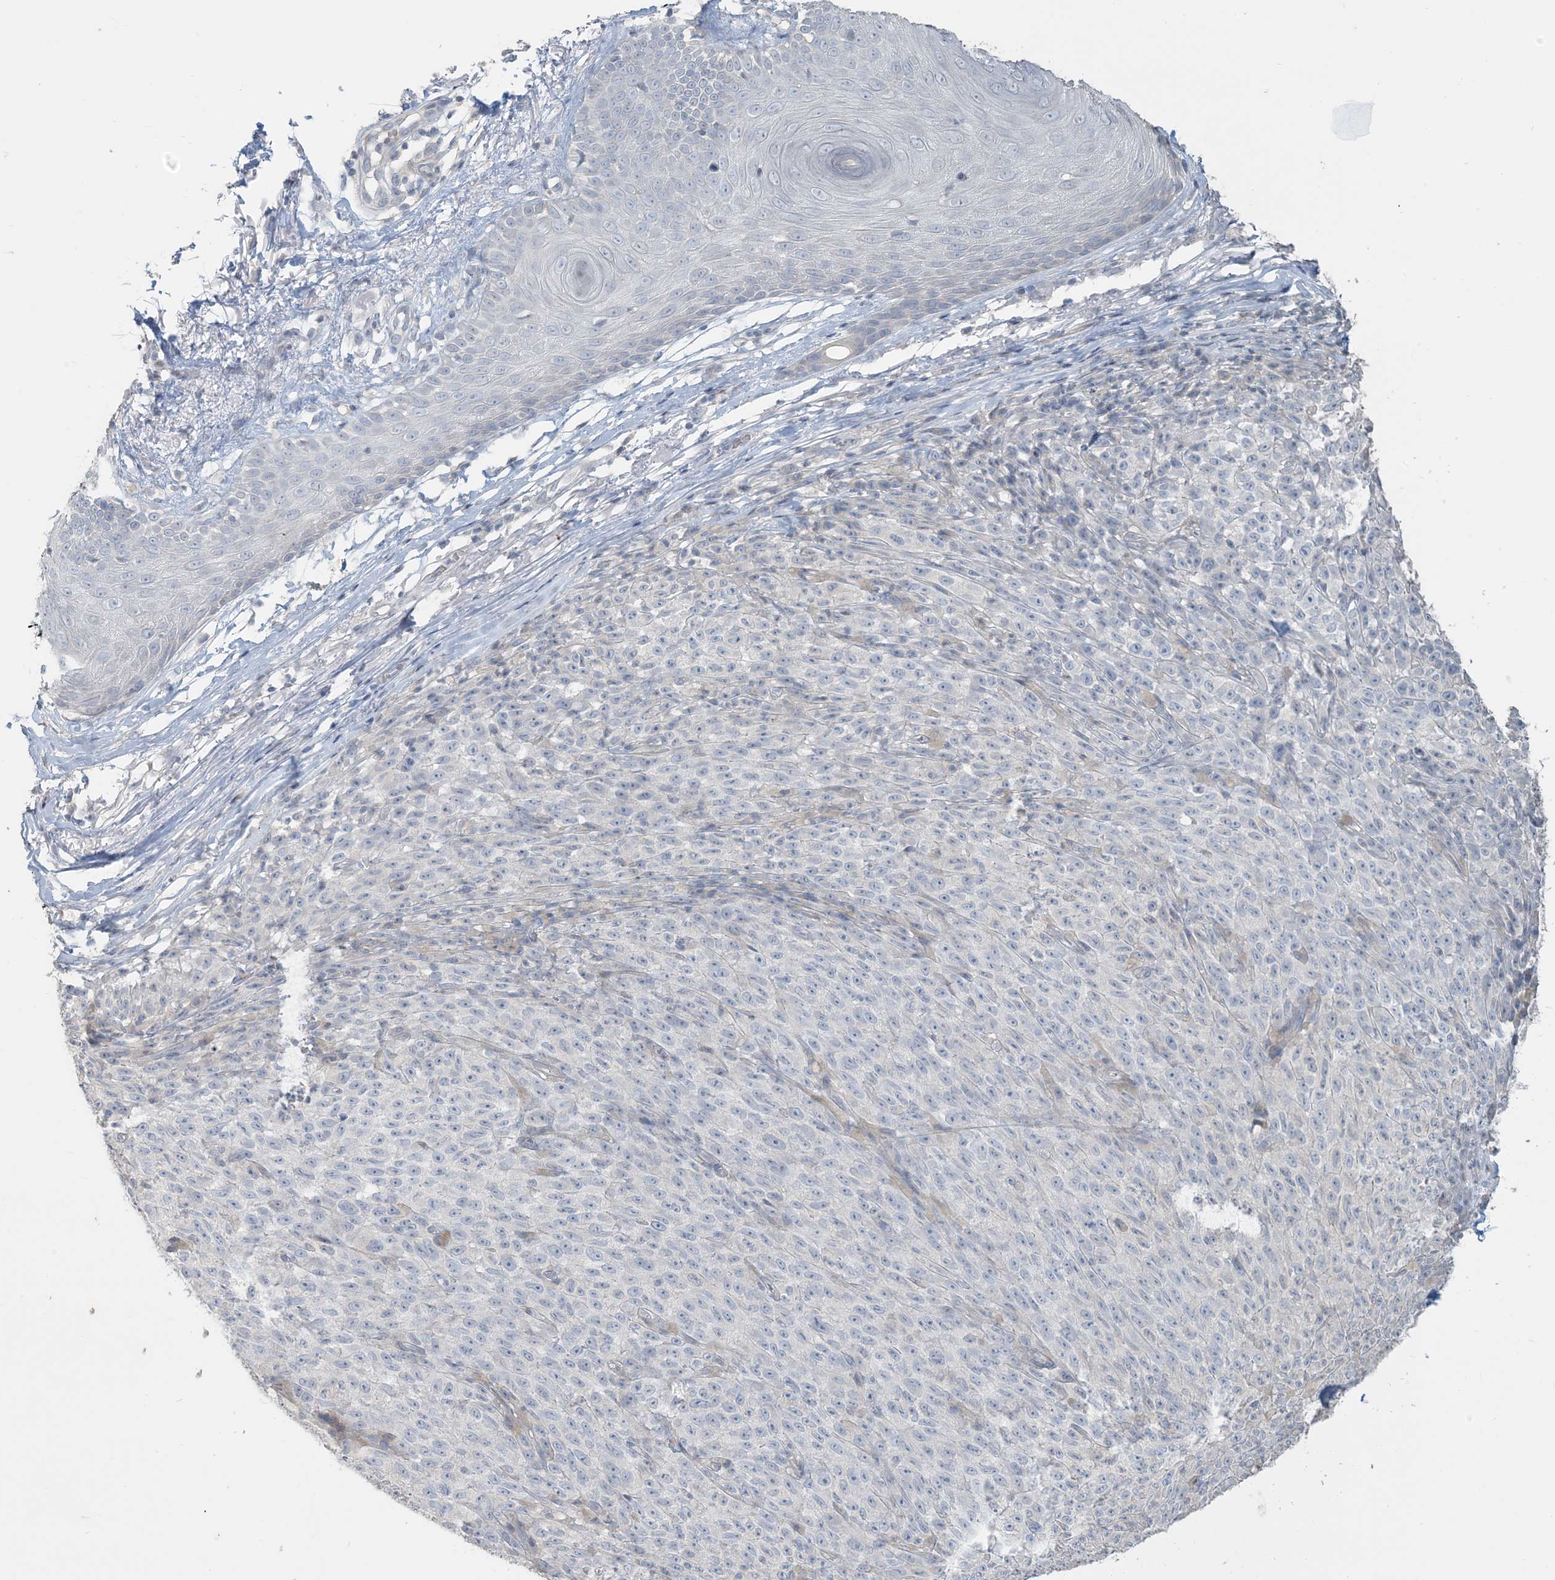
{"staining": {"intensity": "negative", "quantity": "none", "location": "none"}, "tissue": "melanoma", "cell_type": "Tumor cells", "image_type": "cancer", "snomed": [{"axis": "morphology", "description": "Malignant melanoma, NOS"}, {"axis": "topography", "description": "Skin"}], "caption": "This is a photomicrograph of IHC staining of melanoma, which shows no positivity in tumor cells.", "gene": "NPHS2", "patient": {"sex": "female", "age": 82}}